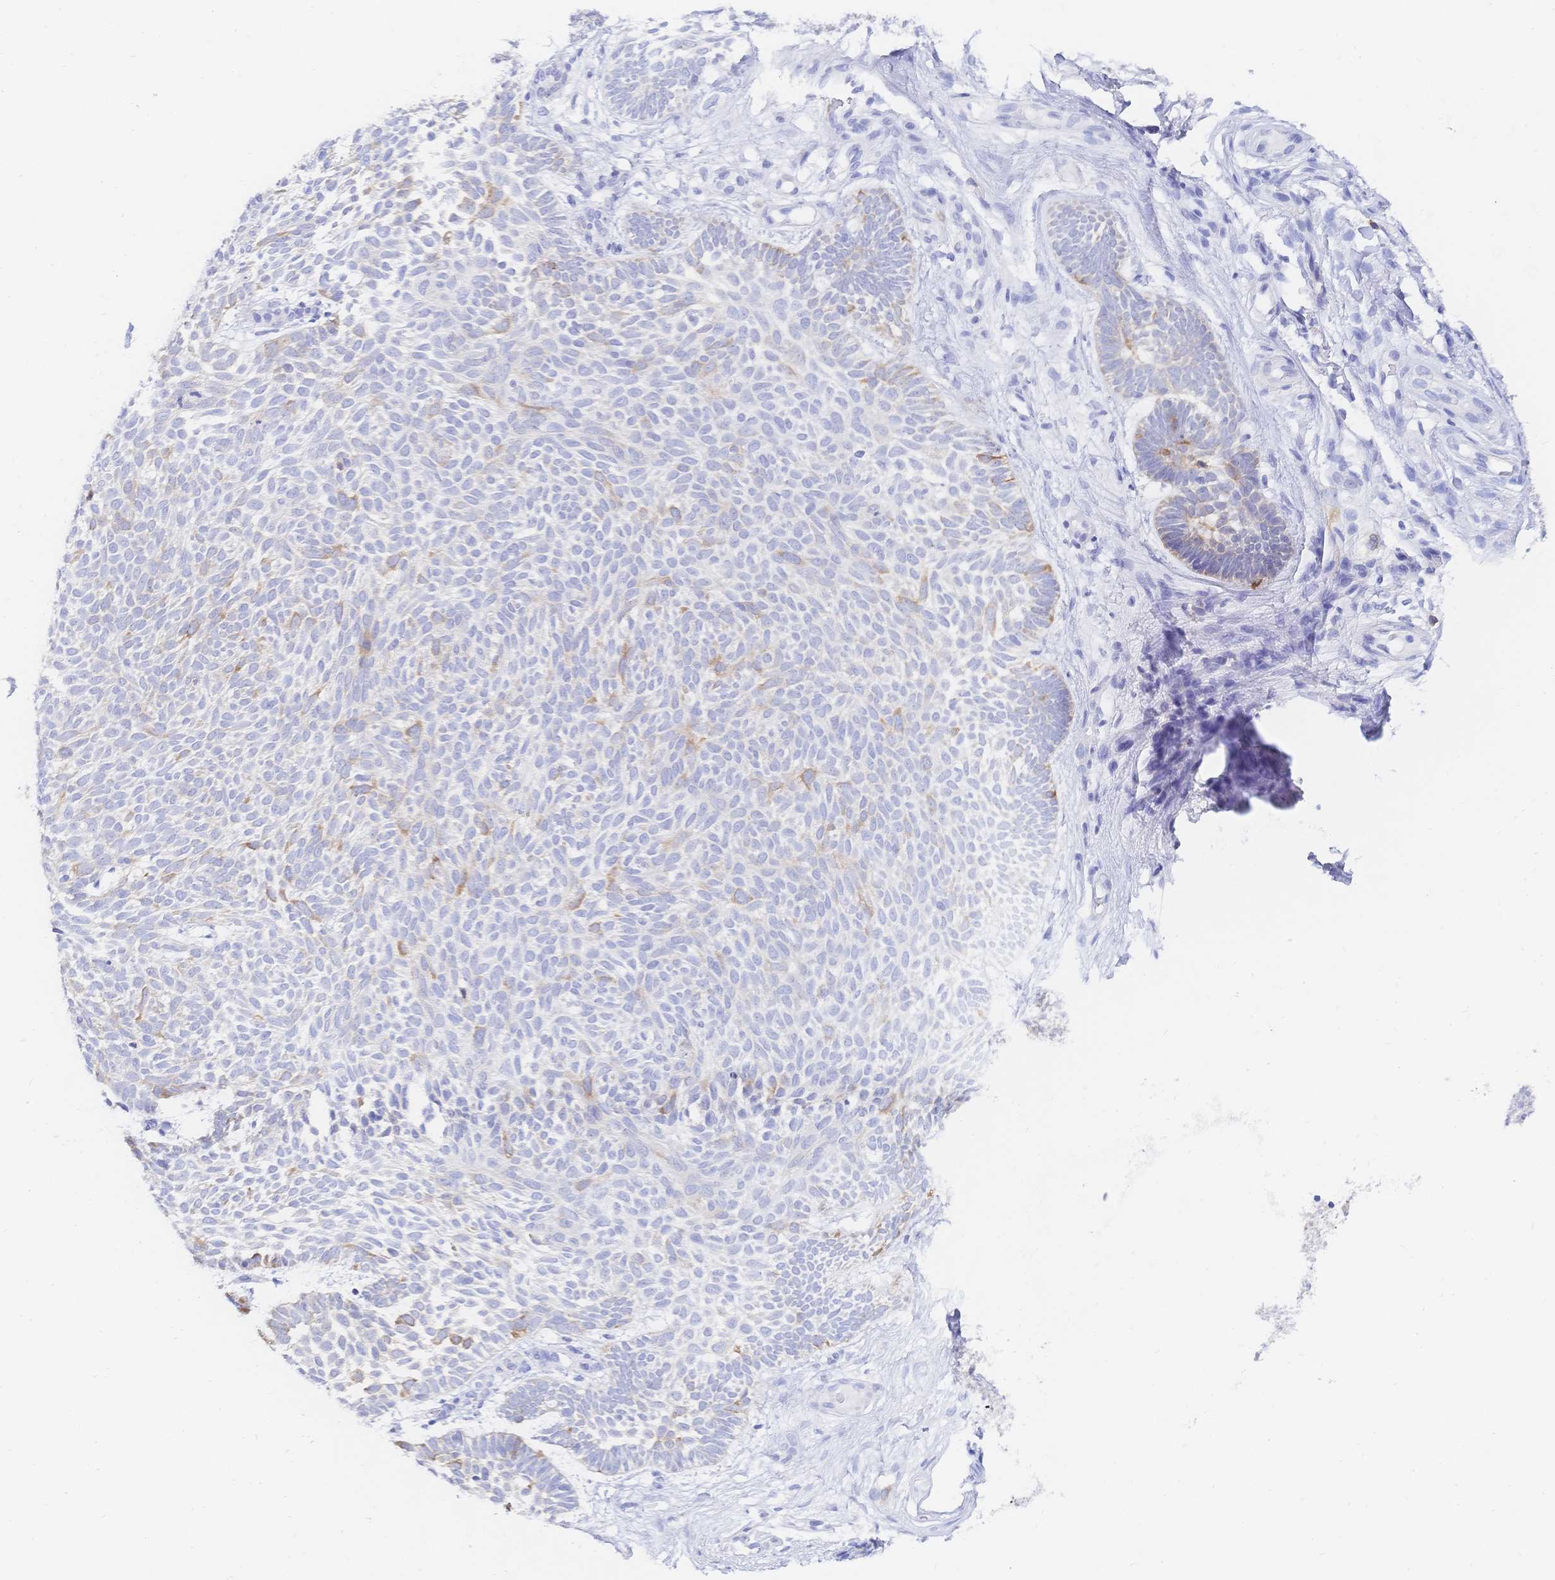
{"staining": {"intensity": "weak", "quantity": "<25%", "location": "cytoplasmic/membranous"}, "tissue": "skin cancer", "cell_type": "Tumor cells", "image_type": "cancer", "snomed": [{"axis": "morphology", "description": "Basal cell carcinoma"}, {"axis": "topography", "description": "Skin"}], "caption": "High magnification brightfield microscopy of skin cancer (basal cell carcinoma) stained with DAB (3,3'-diaminobenzidine) (brown) and counterstained with hematoxylin (blue): tumor cells show no significant expression.", "gene": "RRM1", "patient": {"sex": "male", "age": 89}}